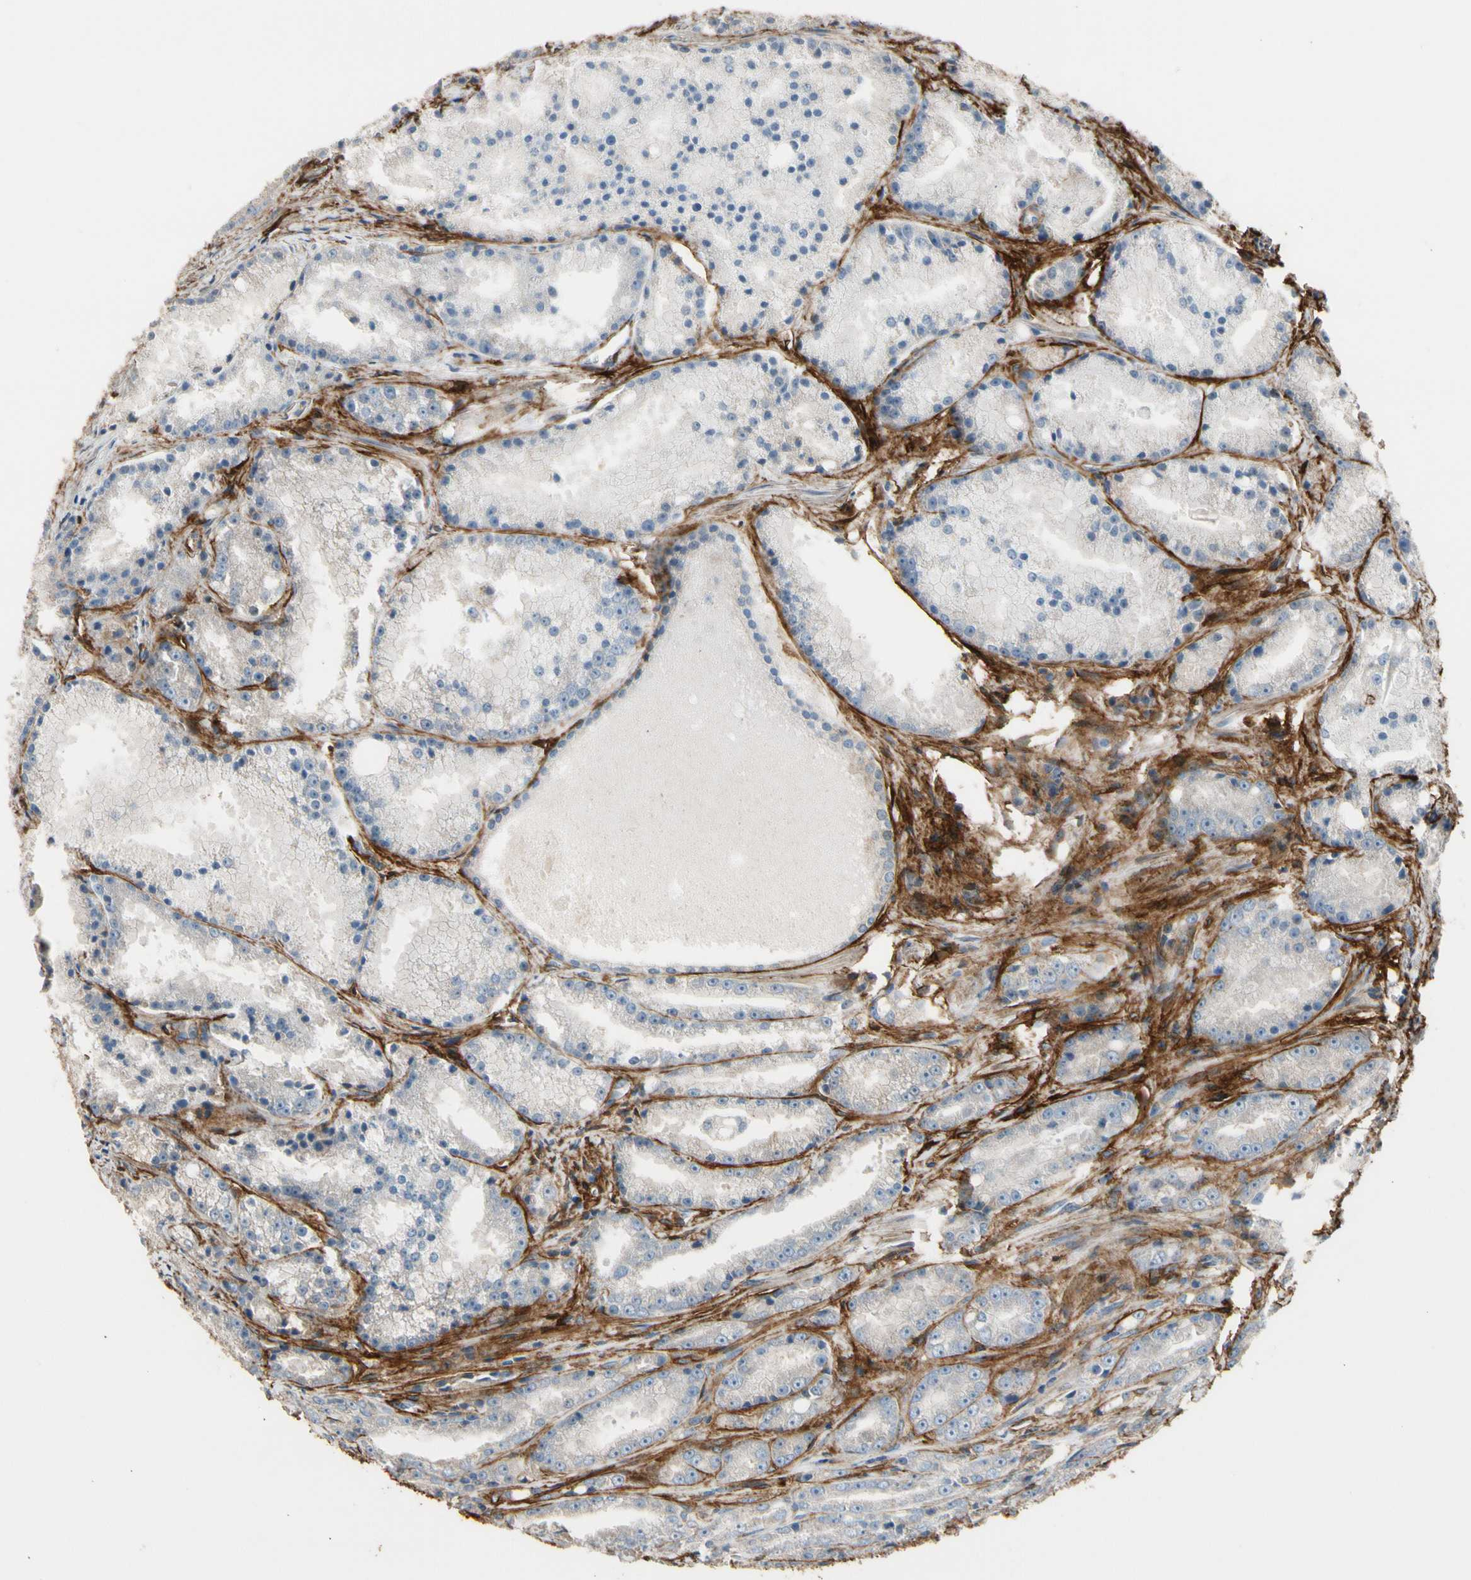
{"staining": {"intensity": "negative", "quantity": "none", "location": "none"}, "tissue": "prostate cancer", "cell_type": "Tumor cells", "image_type": "cancer", "snomed": [{"axis": "morphology", "description": "Adenocarcinoma, Low grade"}, {"axis": "topography", "description": "Prostate"}], "caption": "Immunohistochemistry photomicrograph of neoplastic tissue: human low-grade adenocarcinoma (prostate) stained with DAB (3,3'-diaminobenzidine) demonstrates no significant protein positivity in tumor cells.", "gene": "SUSD2", "patient": {"sex": "male", "age": 64}}